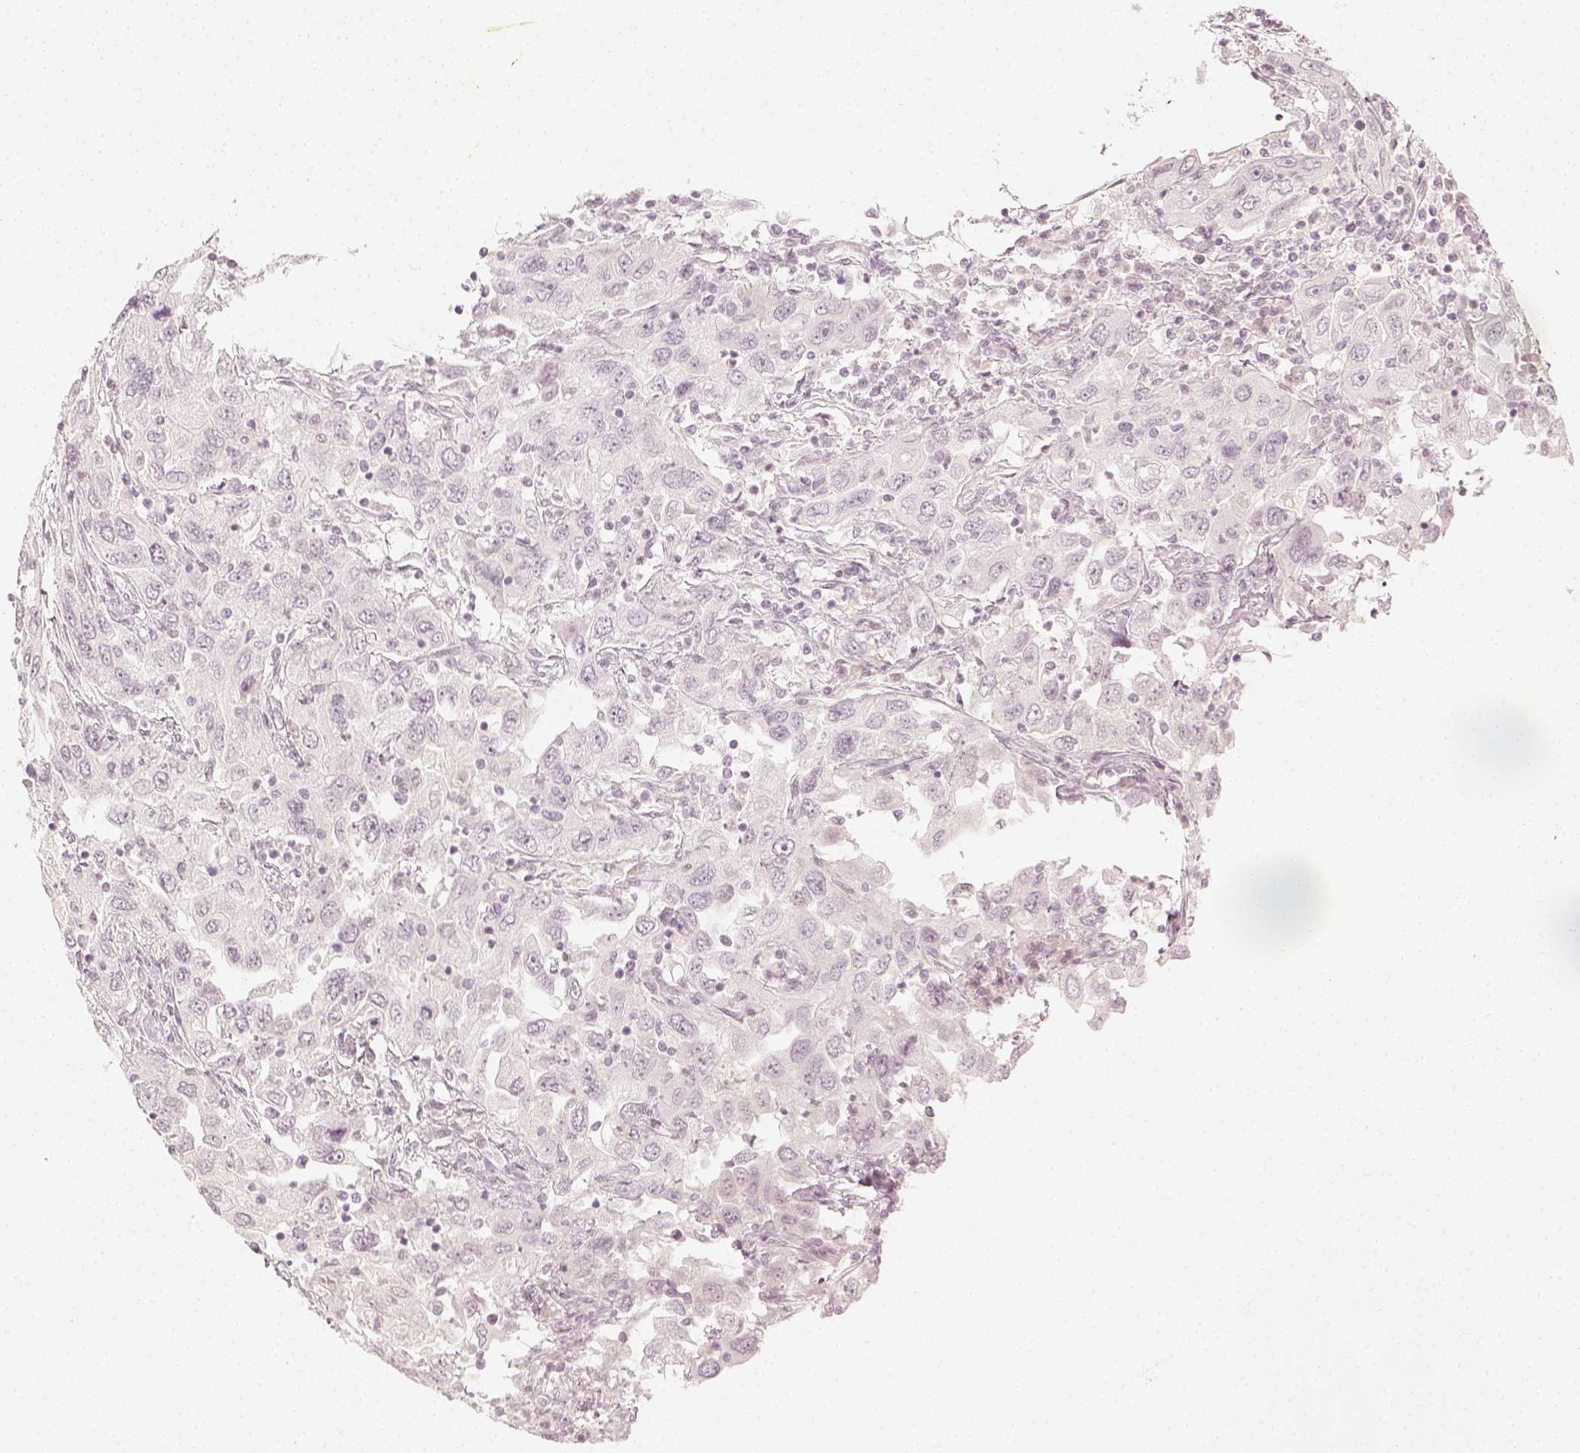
{"staining": {"intensity": "negative", "quantity": "none", "location": "none"}, "tissue": "urothelial cancer", "cell_type": "Tumor cells", "image_type": "cancer", "snomed": [{"axis": "morphology", "description": "Urothelial carcinoma, High grade"}, {"axis": "topography", "description": "Urinary bladder"}], "caption": "This is an IHC micrograph of urothelial carcinoma (high-grade). There is no positivity in tumor cells.", "gene": "KRTAP2-1", "patient": {"sex": "male", "age": 76}}